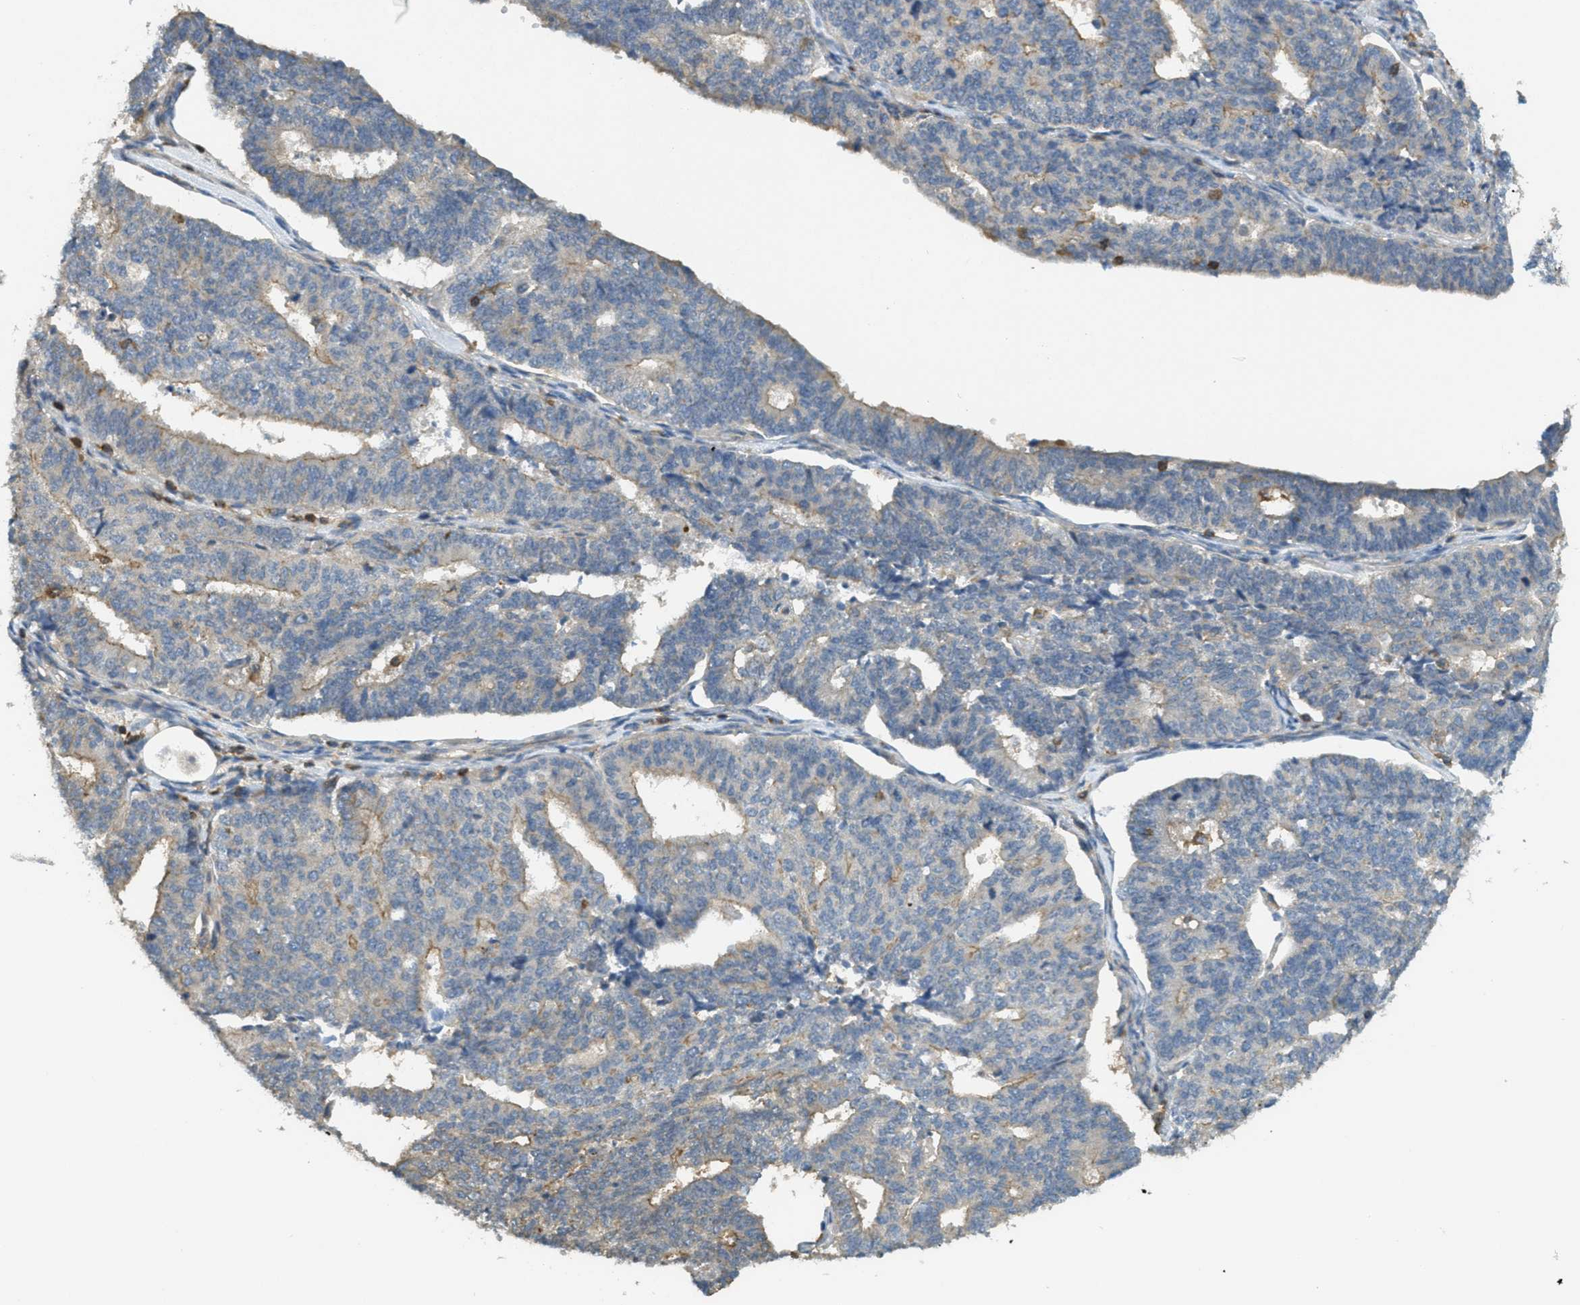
{"staining": {"intensity": "weak", "quantity": ">75%", "location": "cytoplasmic/membranous"}, "tissue": "endometrial cancer", "cell_type": "Tumor cells", "image_type": "cancer", "snomed": [{"axis": "morphology", "description": "Adenocarcinoma, NOS"}, {"axis": "topography", "description": "Endometrium"}], "caption": "Weak cytoplasmic/membranous protein expression is seen in approximately >75% of tumor cells in endometrial adenocarcinoma.", "gene": "GRIK2", "patient": {"sex": "female", "age": 70}}